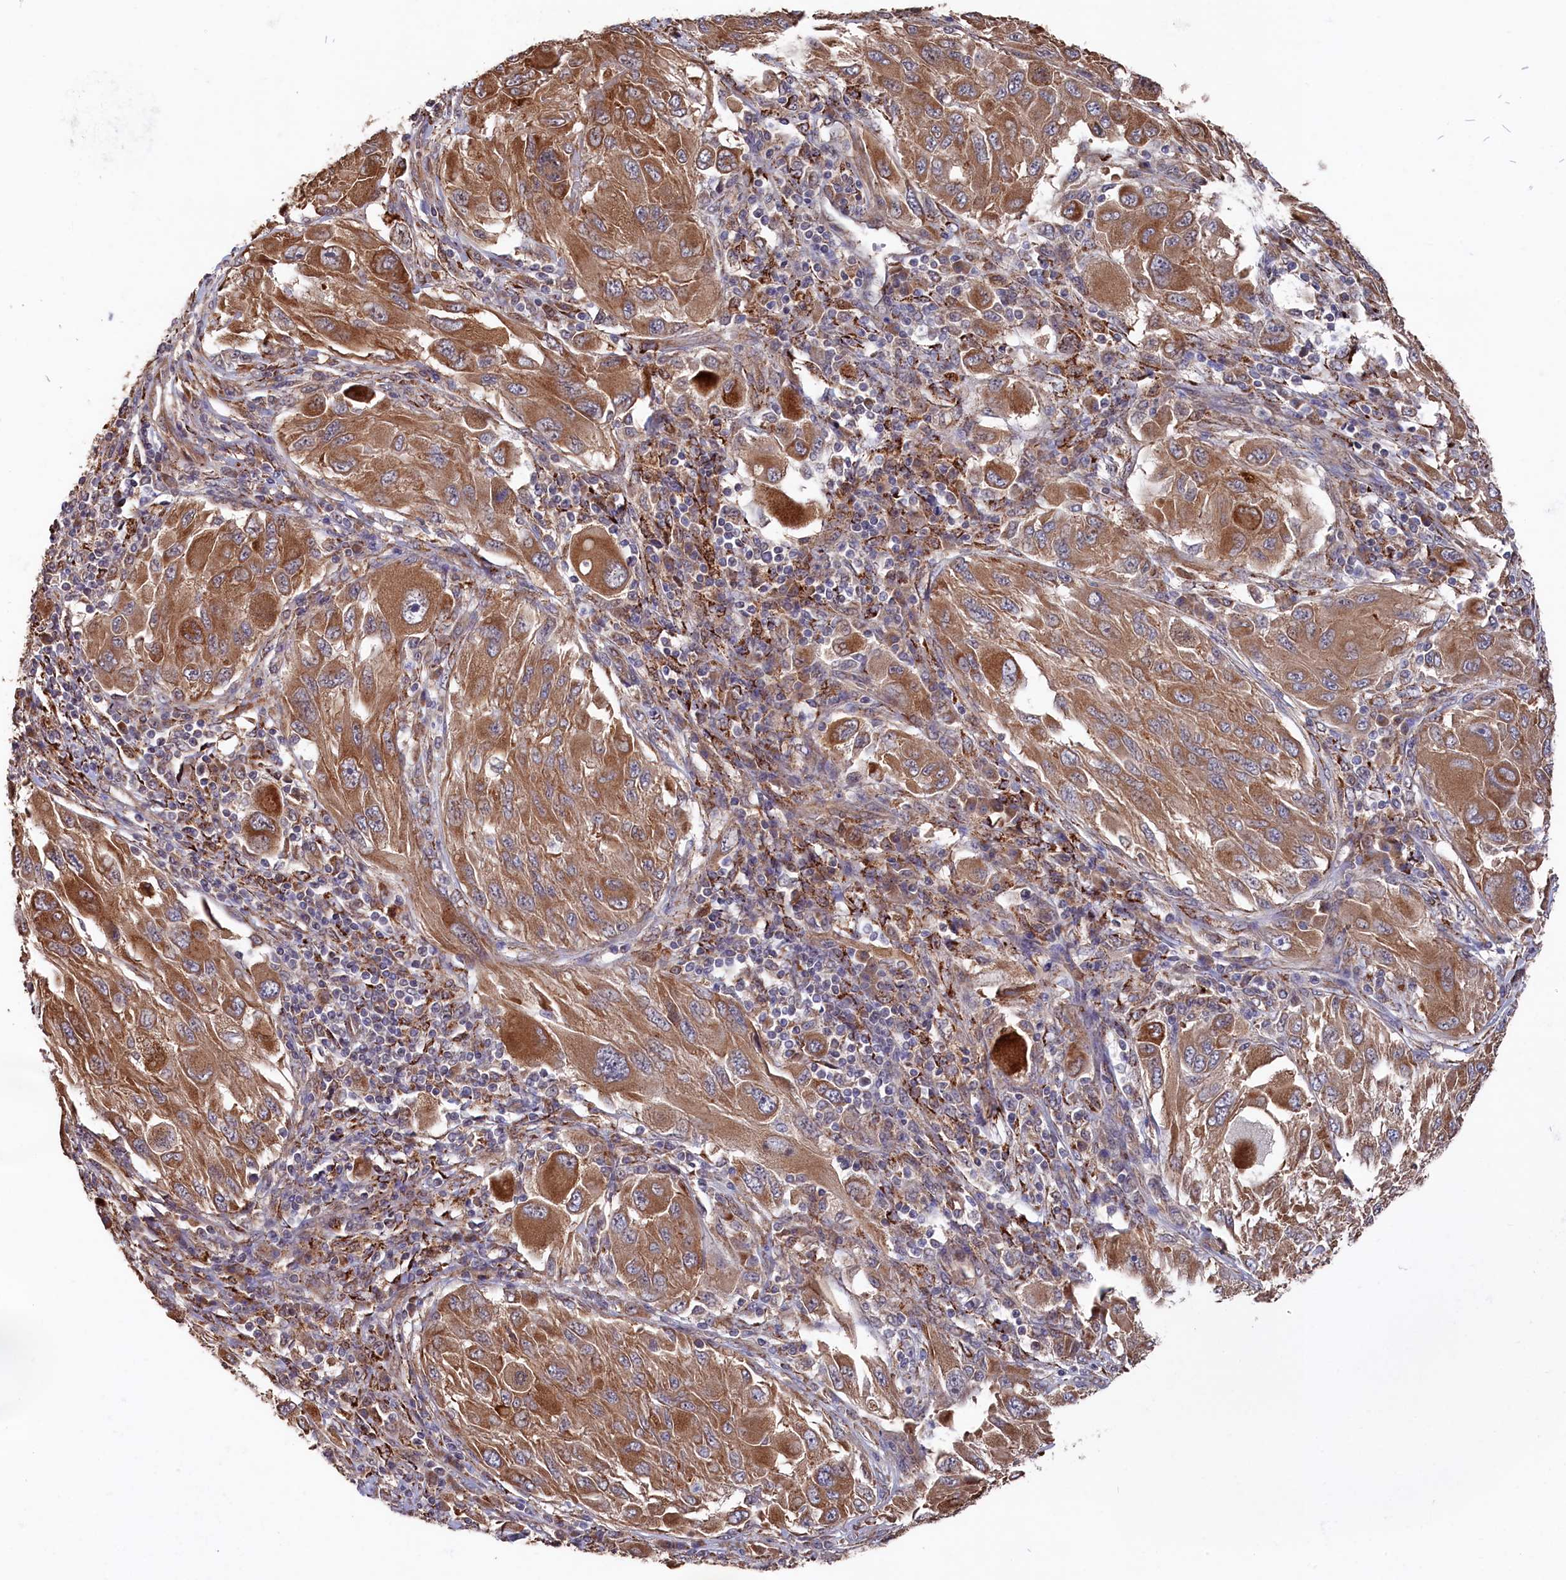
{"staining": {"intensity": "moderate", "quantity": ">75%", "location": "cytoplasmic/membranous"}, "tissue": "melanoma", "cell_type": "Tumor cells", "image_type": "cancer", "snomed": [{"axis": "morphology", "description": "Malignant melanoma, NOS"}, {"axis": "topography", "description": "Skin"}], "caption": "Malignant melanoma stained with a protein marker demonstrates moderate staining in tumor cells.", "gene": "SLC12A4", "patient": {"sex": "female", "age": 91}}